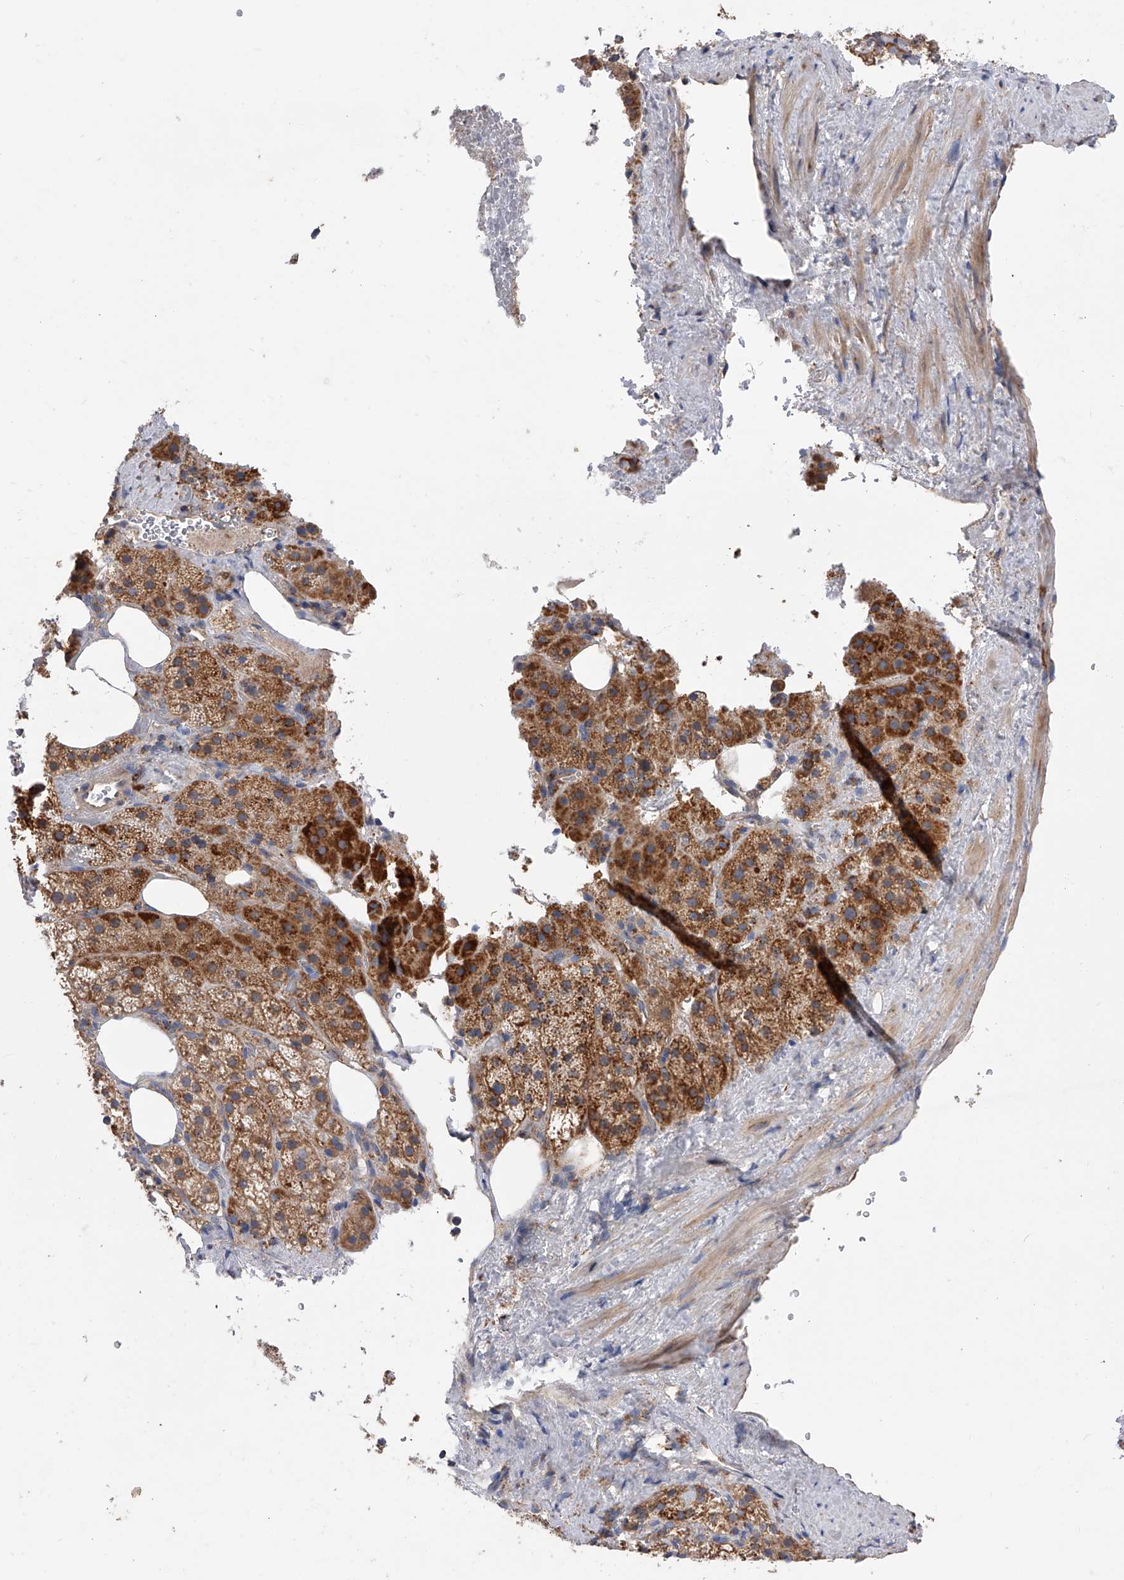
{"staining": {"intensity": "strong", "quantity": ">75%", "location": "cytoplasmic/membranous"}, "tissue": "adrenal gland", "cell_type": "Glandular cells", "image_type": "normal", "snomed": [{"axis": "morphology", "description": "Normal tissue, NOS"}, {"axis": "topography", "description": "Adrenal gland"}], "caption": "Glandular cells exhibit strong cytoplasmic/membranous expression in approximately >75% of cells in benign adrenal gland.", "gene": "PDSS2", "patient": {"sex": "female", "age": 59}}